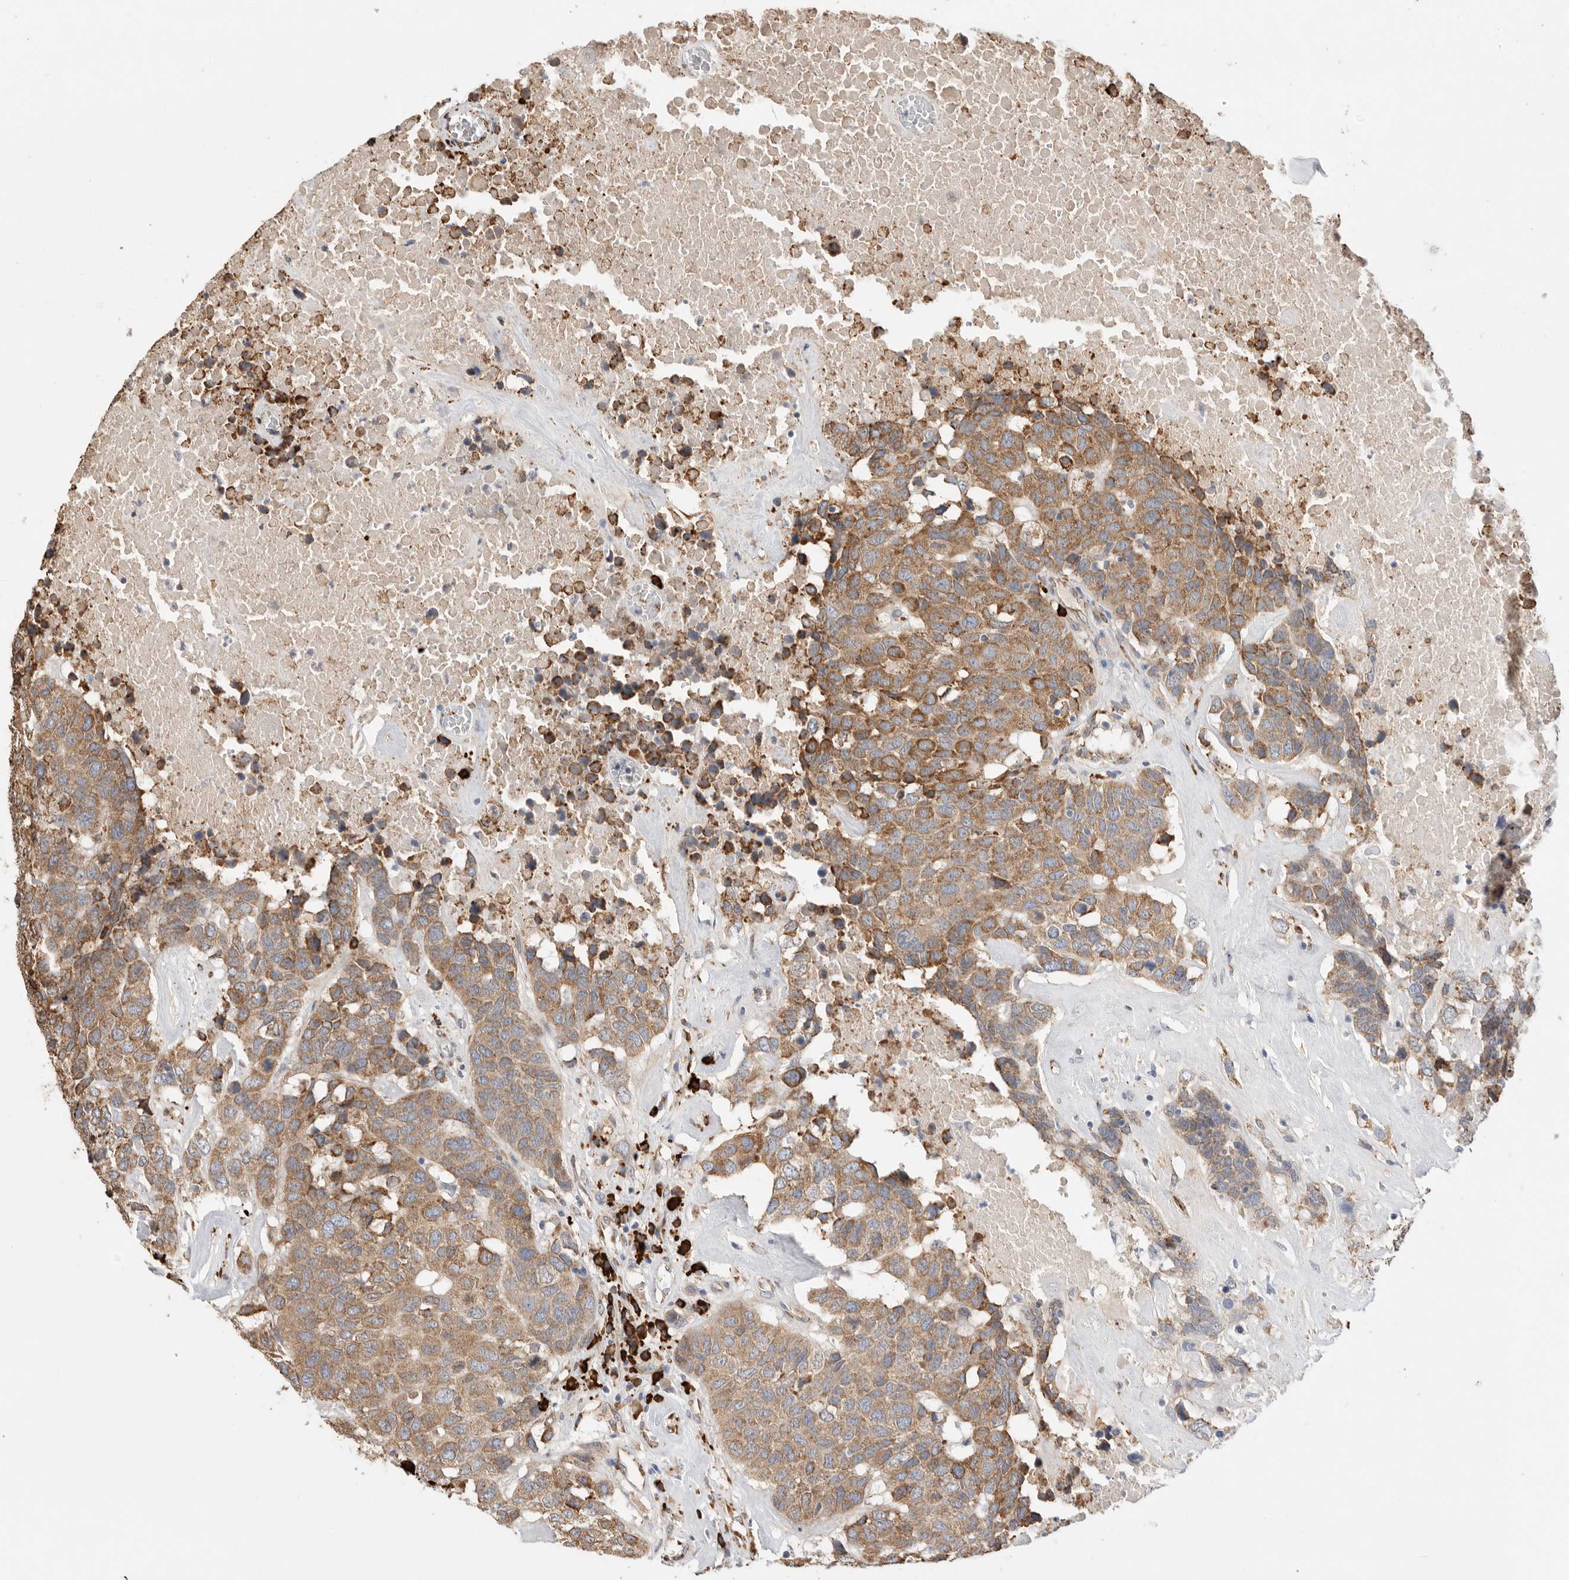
{"staining": {"intensity": "moderate", "quantity": ">75%", "location": "cytoplasmic/membranous"}, "tissue": "head and neck cancer", "cell_type": "Tumor cells", "image_type": "cancer", "snomed": [{"axis": "morphology", "description": "Squamous cell carcinoma, NOS"}, {"axis": "topography", "description": "Head-Neck"}], "caption": "Immunohistochemical staining of head and neck cancer displays moderate cytoplasmic/membranous protein staining in about >75% of tumor cells.", "gene": "BLOC1S5", "patient": {"sex": "male", "age": 66}}